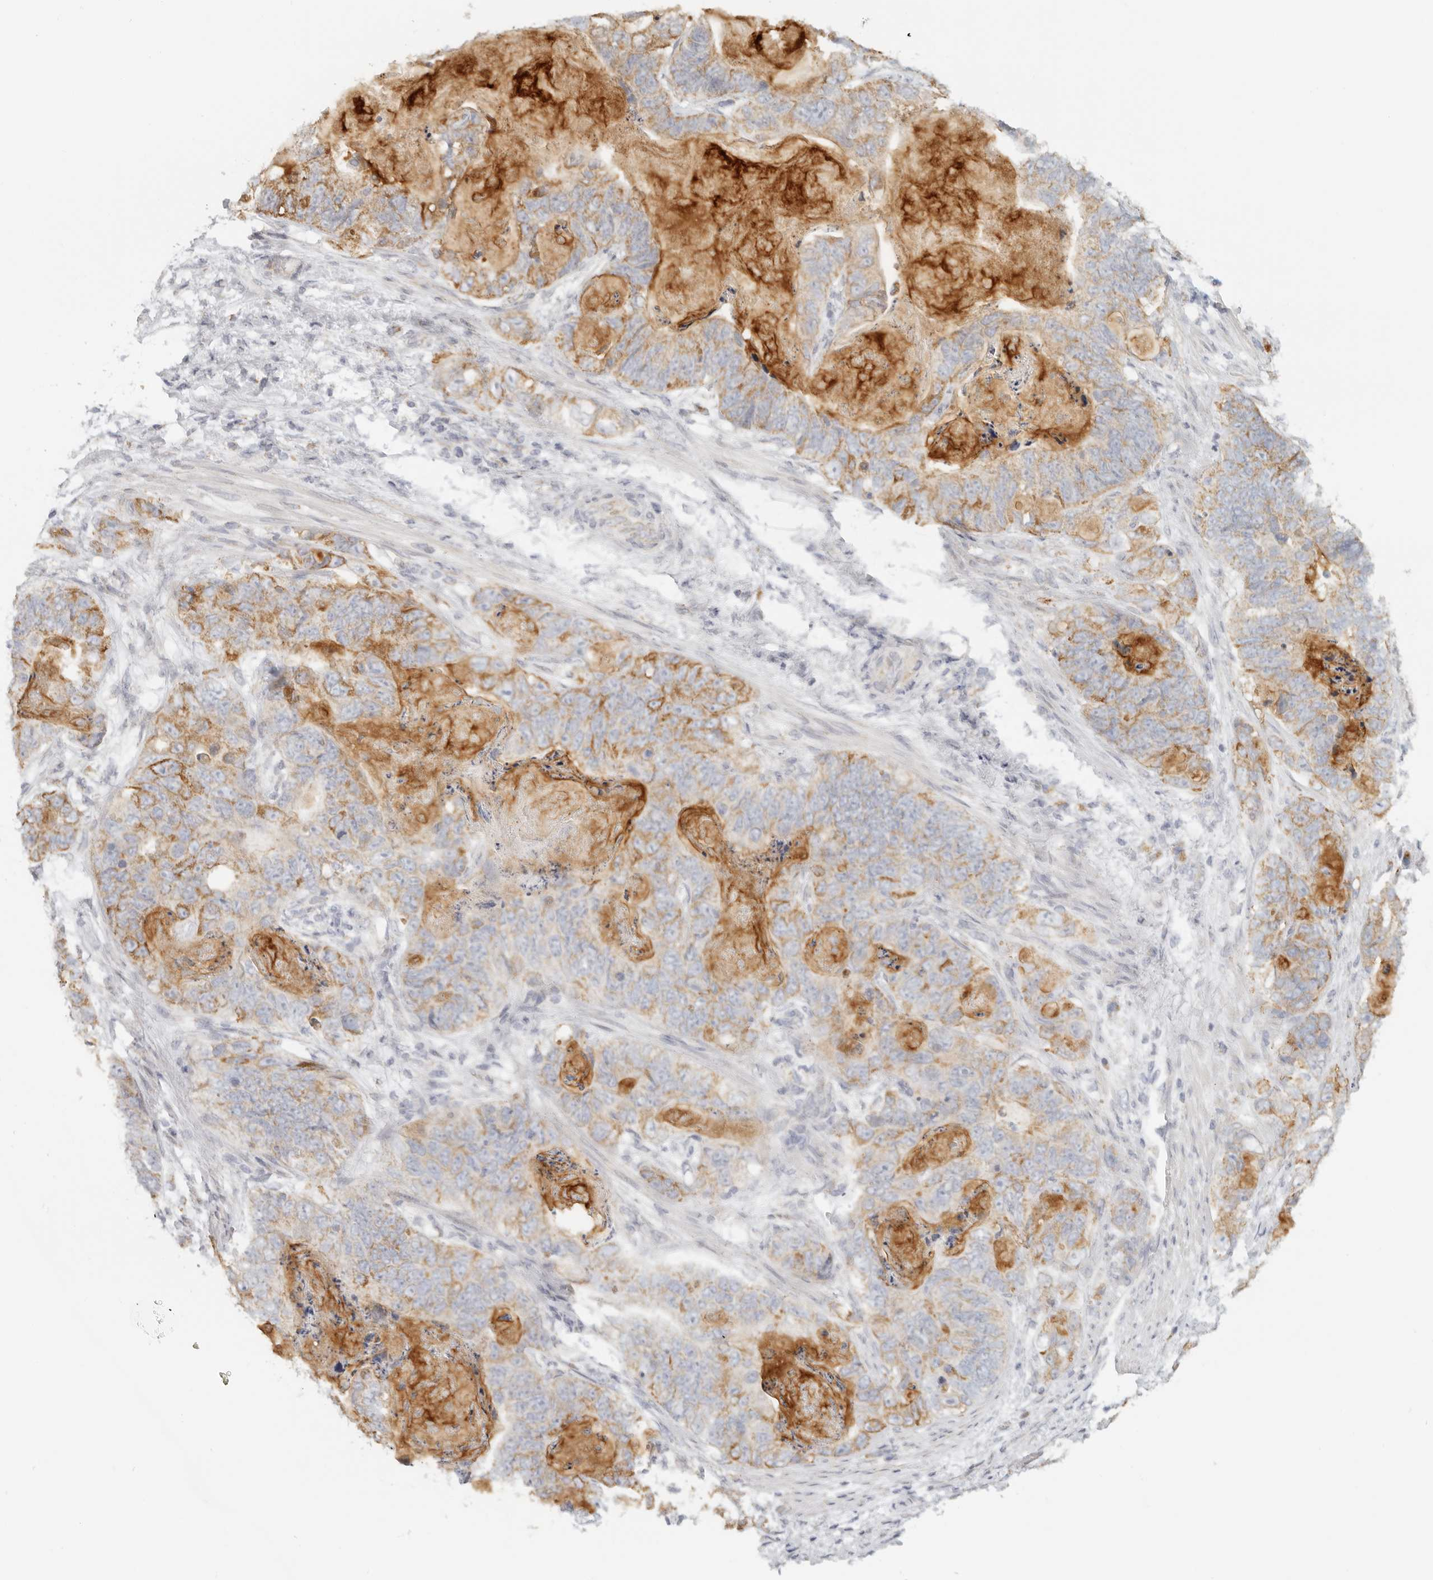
{"staining": {"intensity": "moderate", "quantity": "25%-75%", "location": "cytoplasmic/membranous"}, "tissue": "stomach cancer", "cell_type": "Tumor cells", "image_type": "cancer", "snomed": [{"axis": "morphology", "description": "Normal tissue, NOS"}, {"axis": "morphology", "description": "Adenocarcinoma, NOS"}, {"axis": "topography", "description": "Stomach"}], "caption": "Immunohistochemistry (IHC) (DAB) staining of stomach cancer (adenocarcinoma) shows moderate cytoplasmic/membranous protein positivity in approximately 25%-75% of tumor cells. Ihc stains the protein of interest in brown and the nuclei are stained blue.", "gene": "KDF1", "patient": {"sex": "female", "age": 89}}